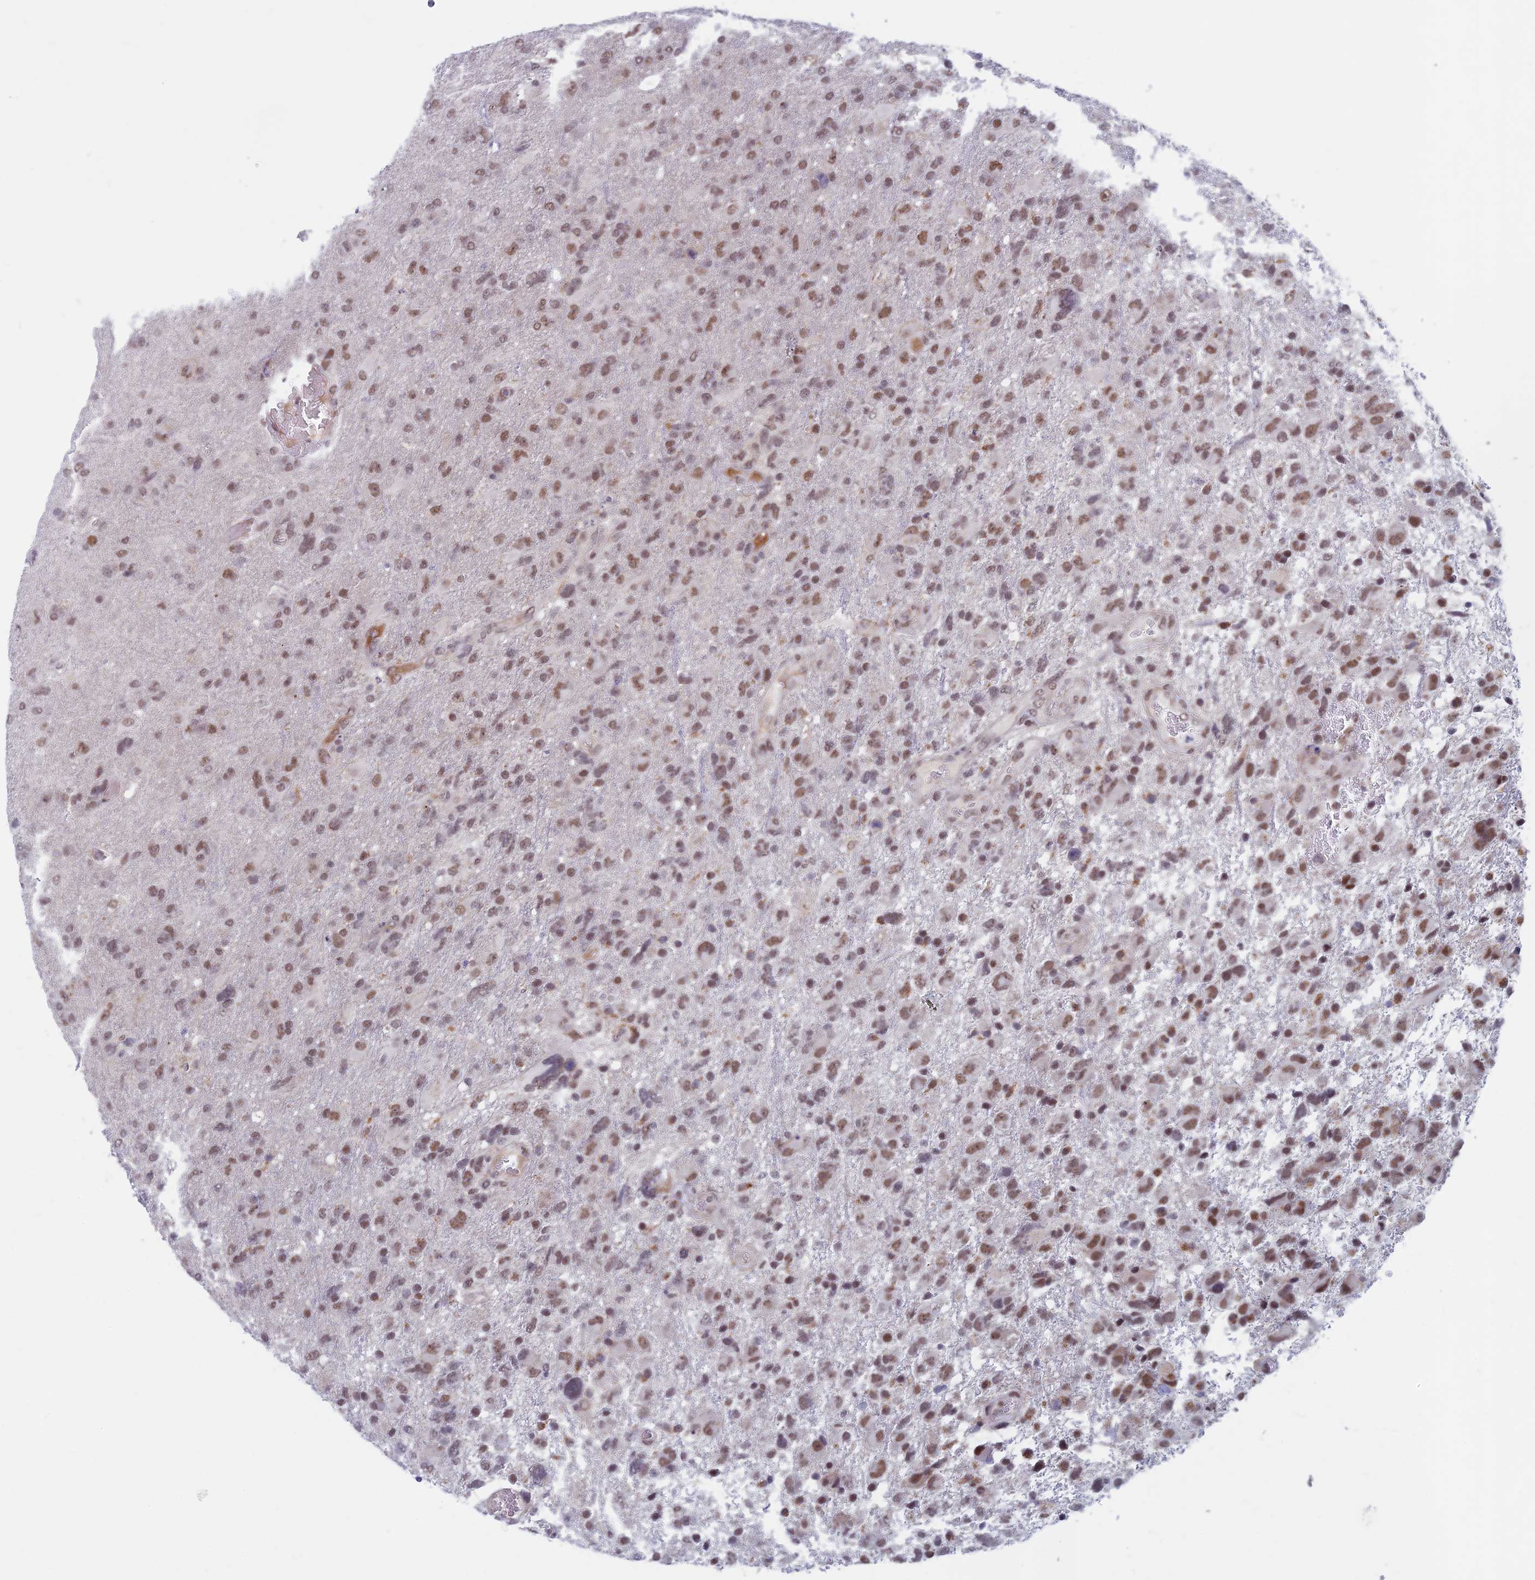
{"staining": {"intensity": "moderate", "quantity": ">75%", "location": "nuclear"}, "tissue": "glioma", "cell_type": "Tumor cells", "image_type": "cancer", "snomed": [{"axis": "morphology", "description": "Glioma, malignant, High grade"}, {"axis": "topography", "description": "Brain"}], "caption": "Immunohistochemistry (IHC) micrograph of malignant high-grade glioma stained for a protein (brown), which shows medium levels of moderate nuclear expression in approximately >75% of tumor cells.", "gene": "ASH2L", "patient": {"sex": "male", "age": 61}}